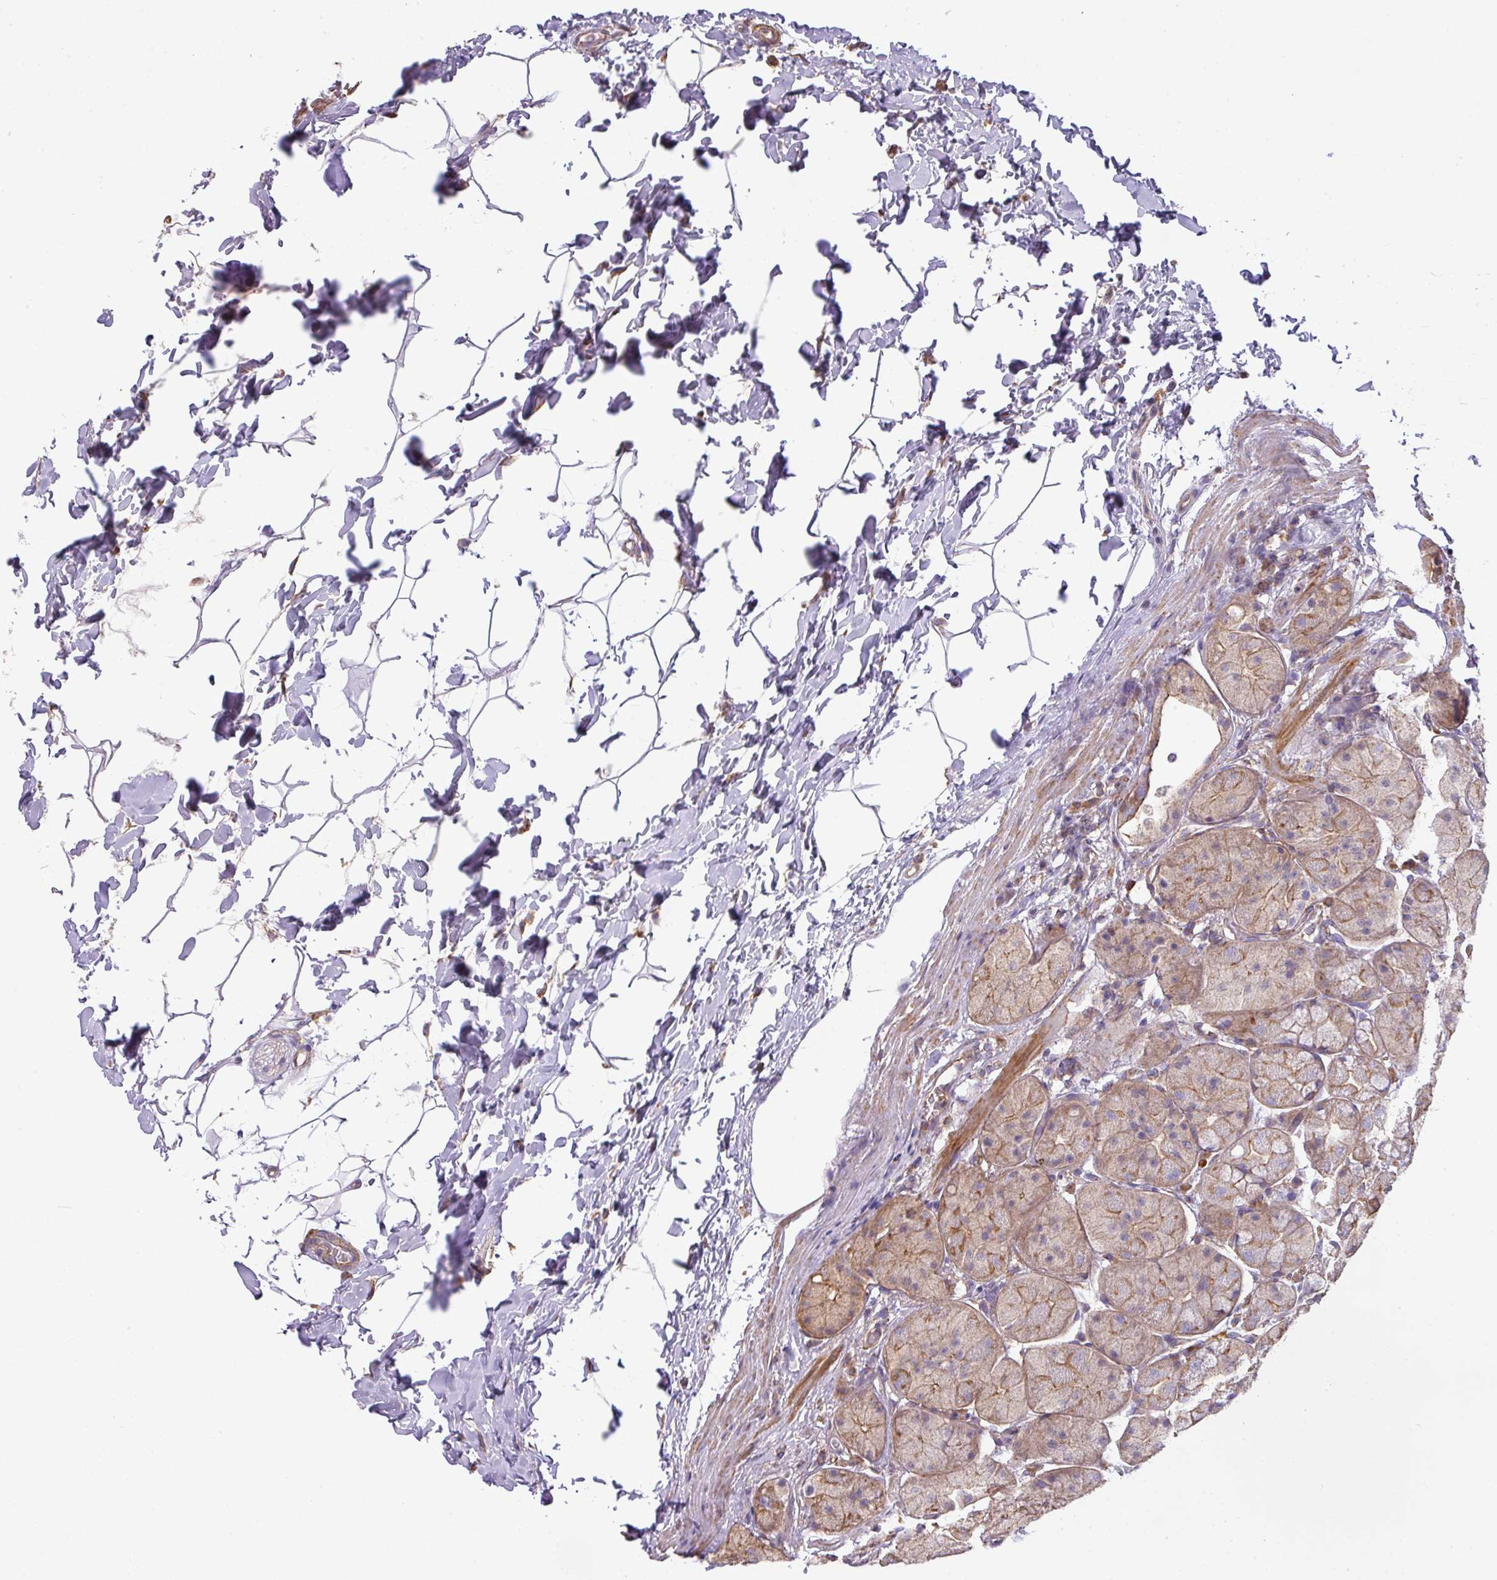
{"staining": {"intensity": "weak", "quantity": ">75%", "location": "cytoplasmic/membranous"}, "tissue": "stomach", "cell_type": "Glandular cells", "image_type": "normal", "snomed": [{"axis": "morphology", "description": "Normal tissue, NOS"}, {"axis": "topography", "description": "Stomach"}], "caption": "Human stomach stained for a protein (brown) shows weak cytoplasmic/membranous positive expression in about >75% of glandular cells.", "gene": "LRRC41", "patient": {"sex": "male", "age": 57}}